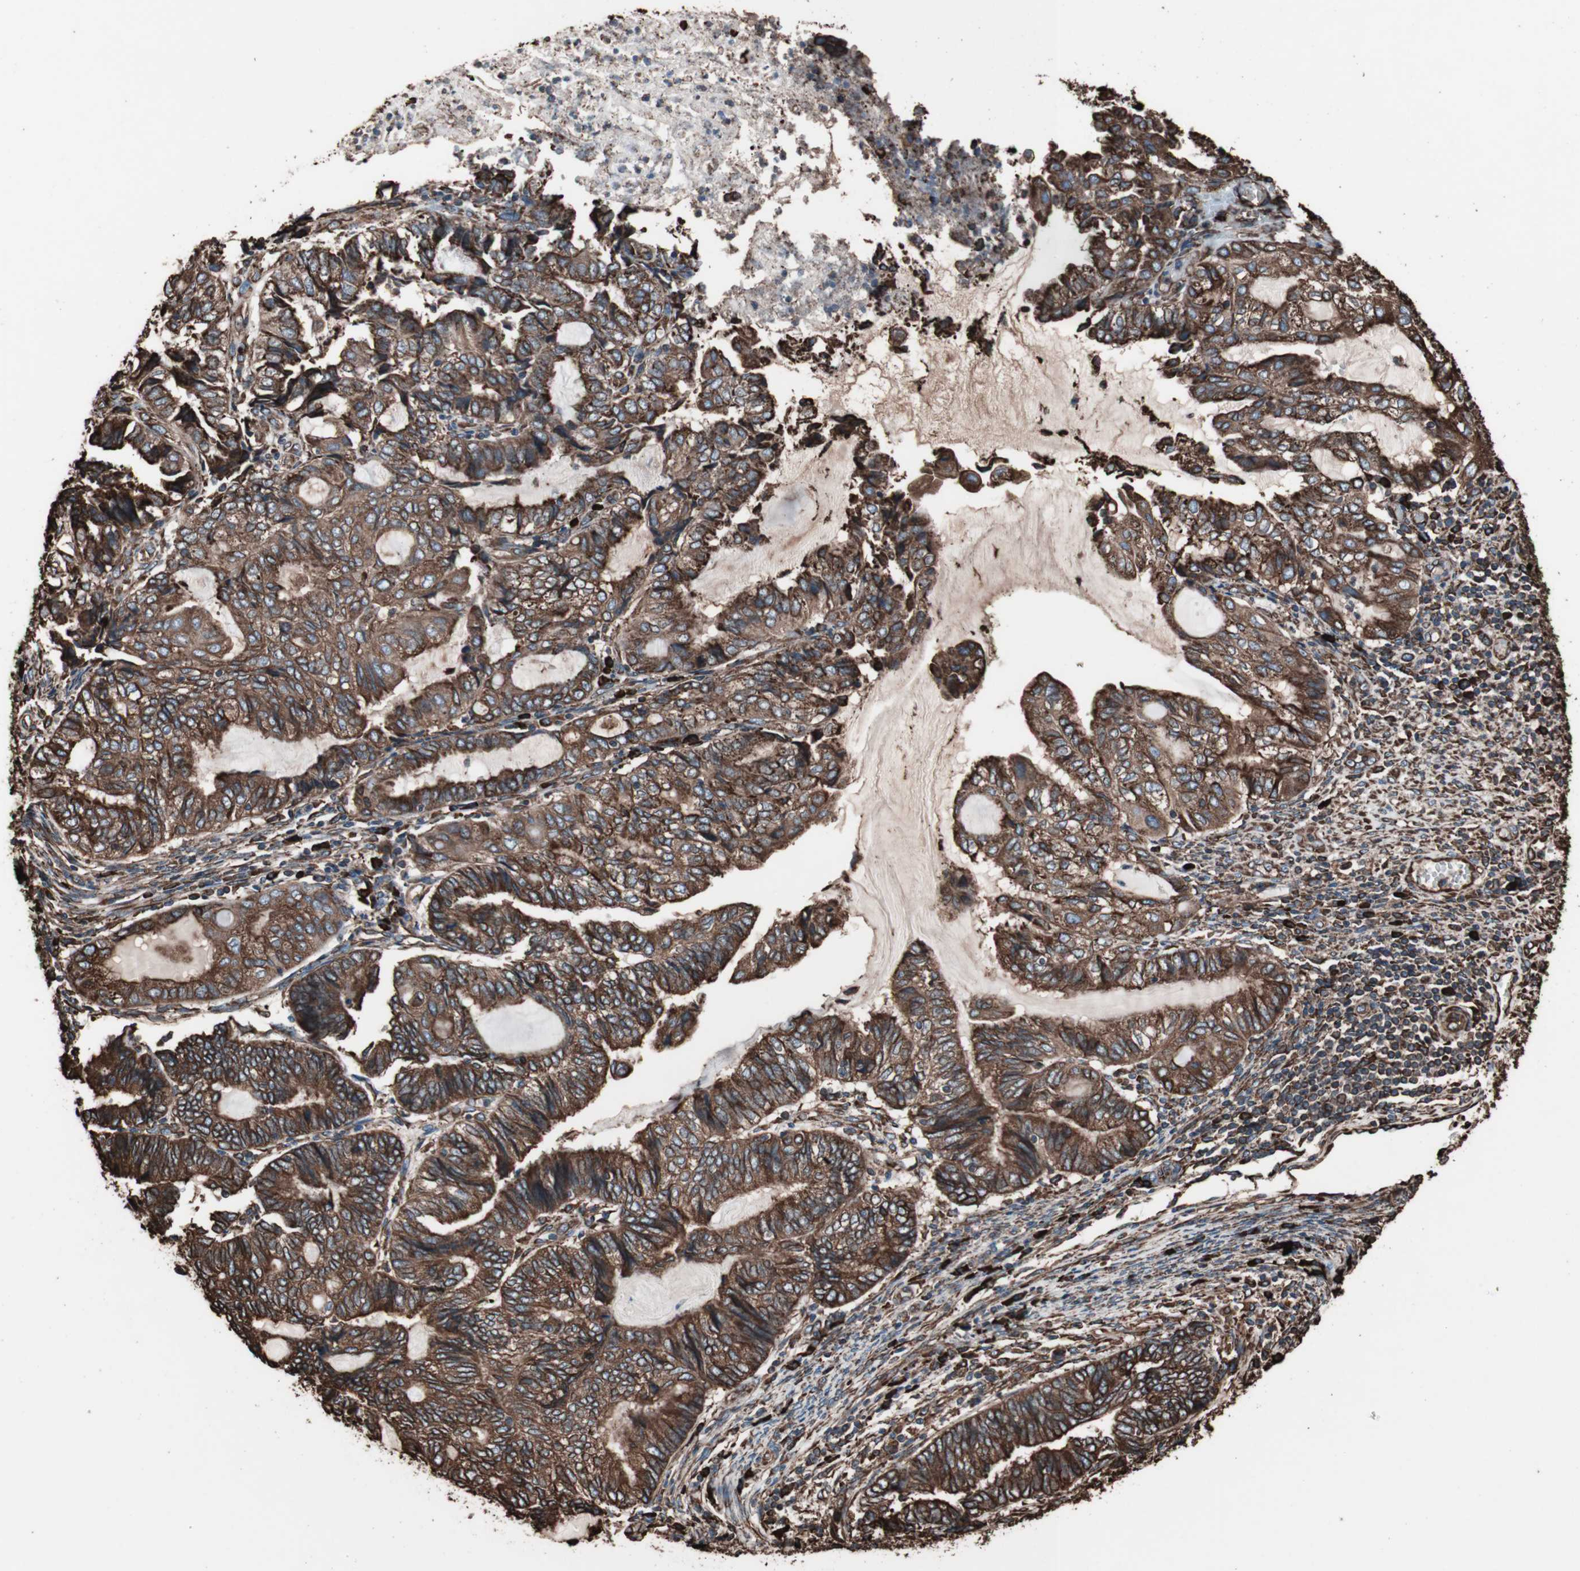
{"staining": {"intensity": "strong", "quantity": ">75%", "location": "cytoplasmic/membranous"}, "tissue": "endometrial cancer", "cell_type": "Tumor cells", "image_type": "cancer", "snomed": [{"axis": "morphology", "description": "Adenocarcinoma, NOS"}, {"axis": "topography", "description": "Uterus"}, {"axis": "topography", "description": "Endometrium"}], "caption": "Protein staining shows strong cytoplasmic/membranous staining in approximately >75% of tumor cells in endometrial cancer.", "gene": "HSP90B1", "patient": {"sex": "female", "age": 70}}